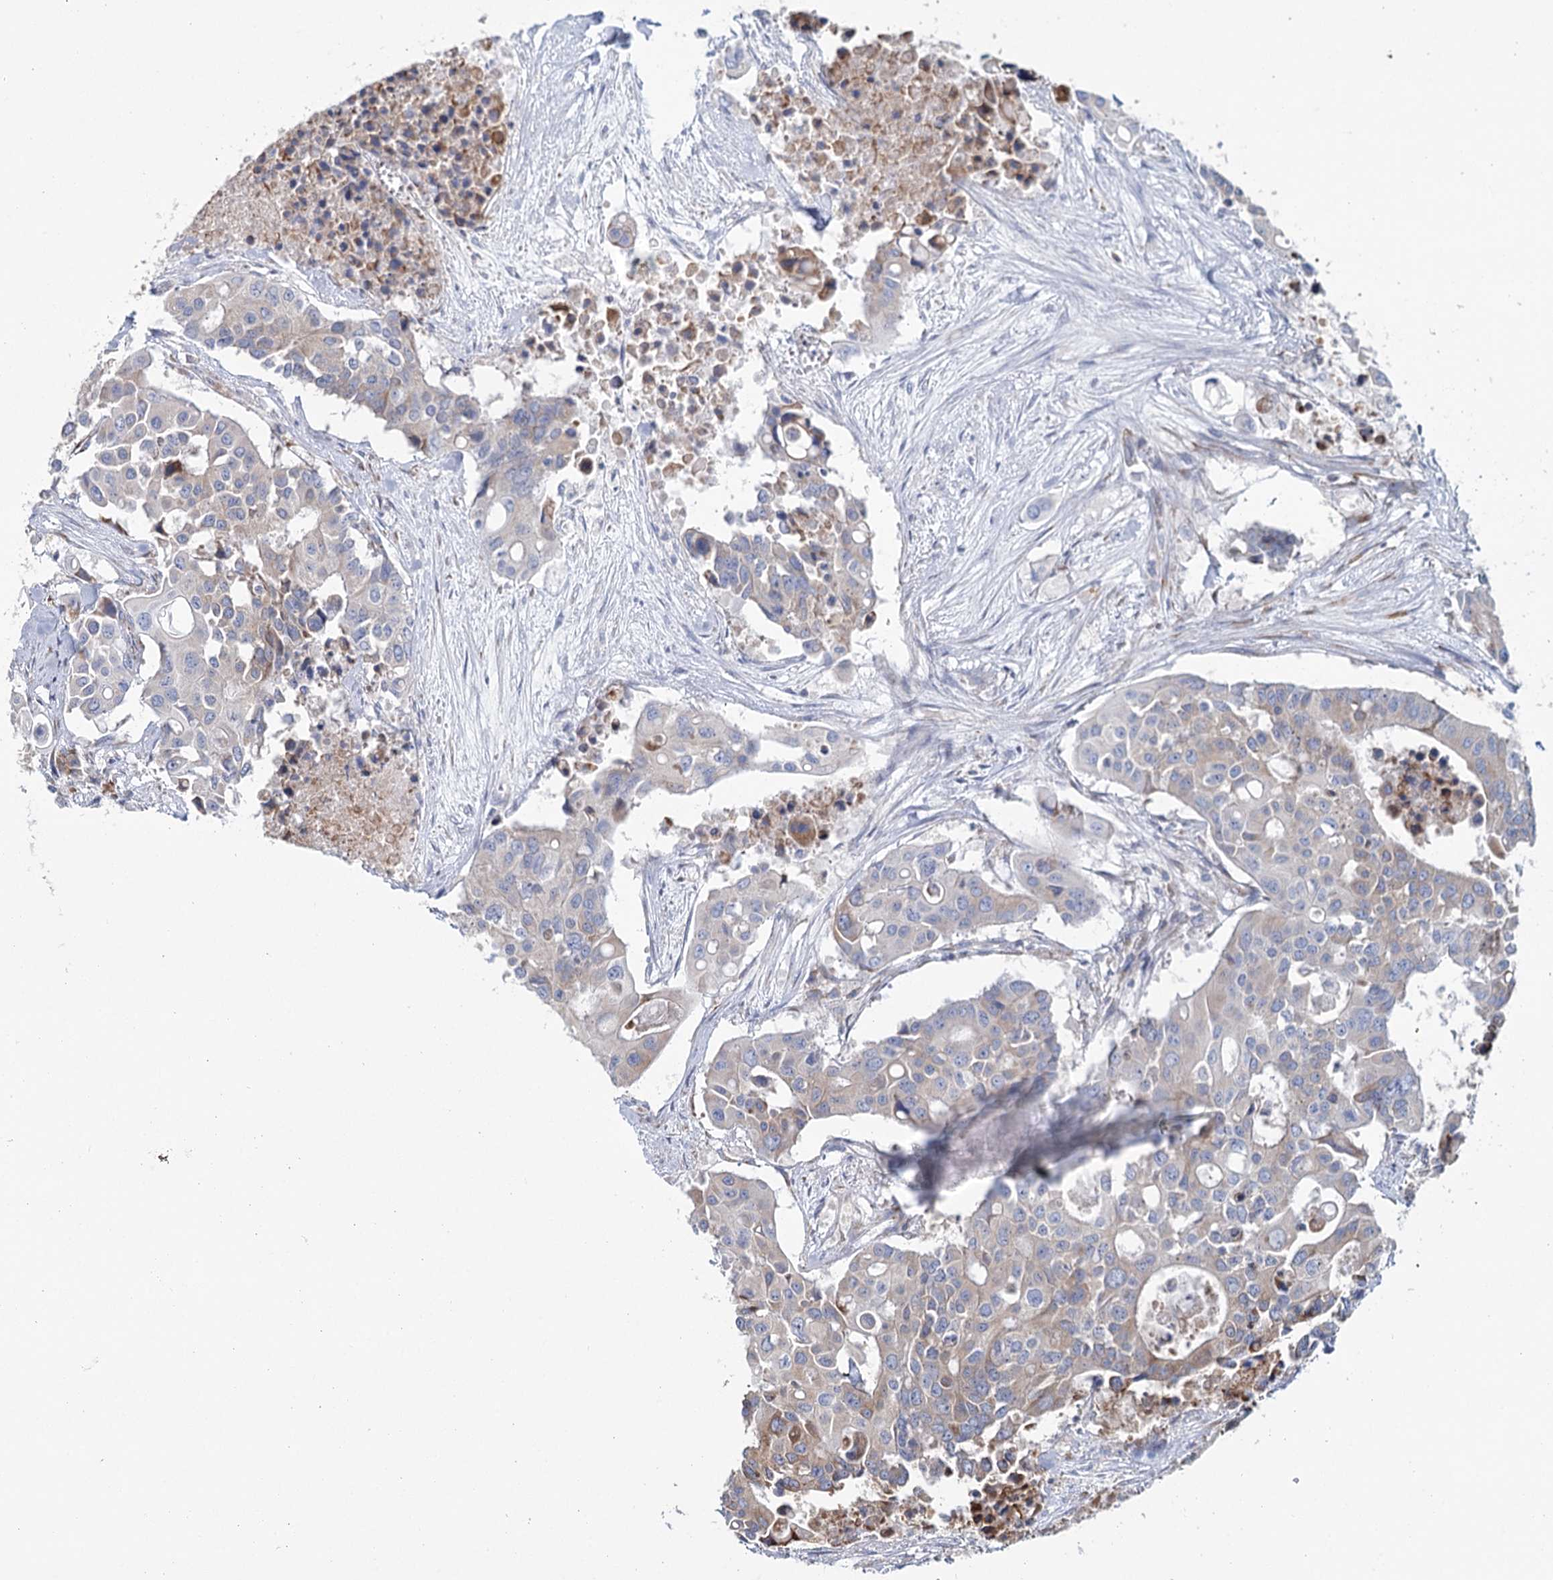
{"staining": {"intensity": "weak", "quantity": "<25%", "location": "cytoplasmic/membranous"}, "tissue": "colorectal cancer", "cell_type": "Tumor cells", "image_type": "cancer", "snomed": [{"axis": "morphology", "description": "Adenocarcinoma, NOS"}, {"axis": "topography", "description": "Colon"}], "caption": "This is an immunohistochemistry (IHC) micrograph of colorectal cancer. There is no positivity in tumor cells.", "gene": "POGLUT1", "patient": {"sex": "male", "age": 77}}